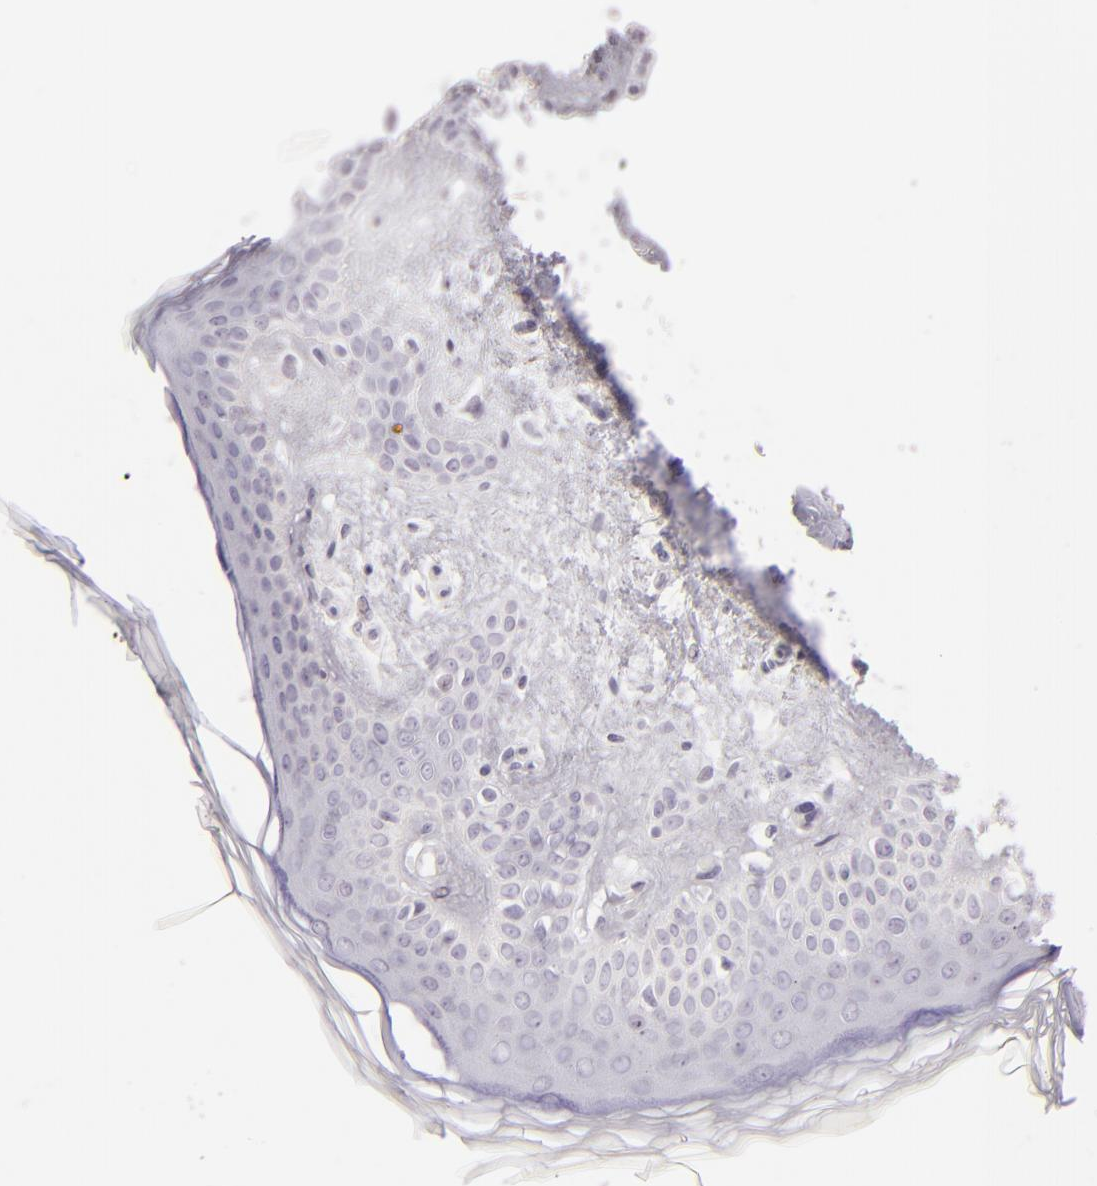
{"staining": {"intensity": "negative", "quantity": "none", "location": "none"}, "tissue": "skin cancer", "cell_type": "Tumor cells", "image_type": "cancer", "snomed": [{"axis": "morphology", "description": "Basal cell carcinoma"}, {"axis": "topography", "description": "Skin"}], "caption": "The micrograph demonstrates no staining of tumor cells in skin cancer (basal cell carcinoma). (DAB immunohistochemistry with hematoxylin counter stain).", "gene": "CDX2", "patient": {"sex": "female", "age": 78}}